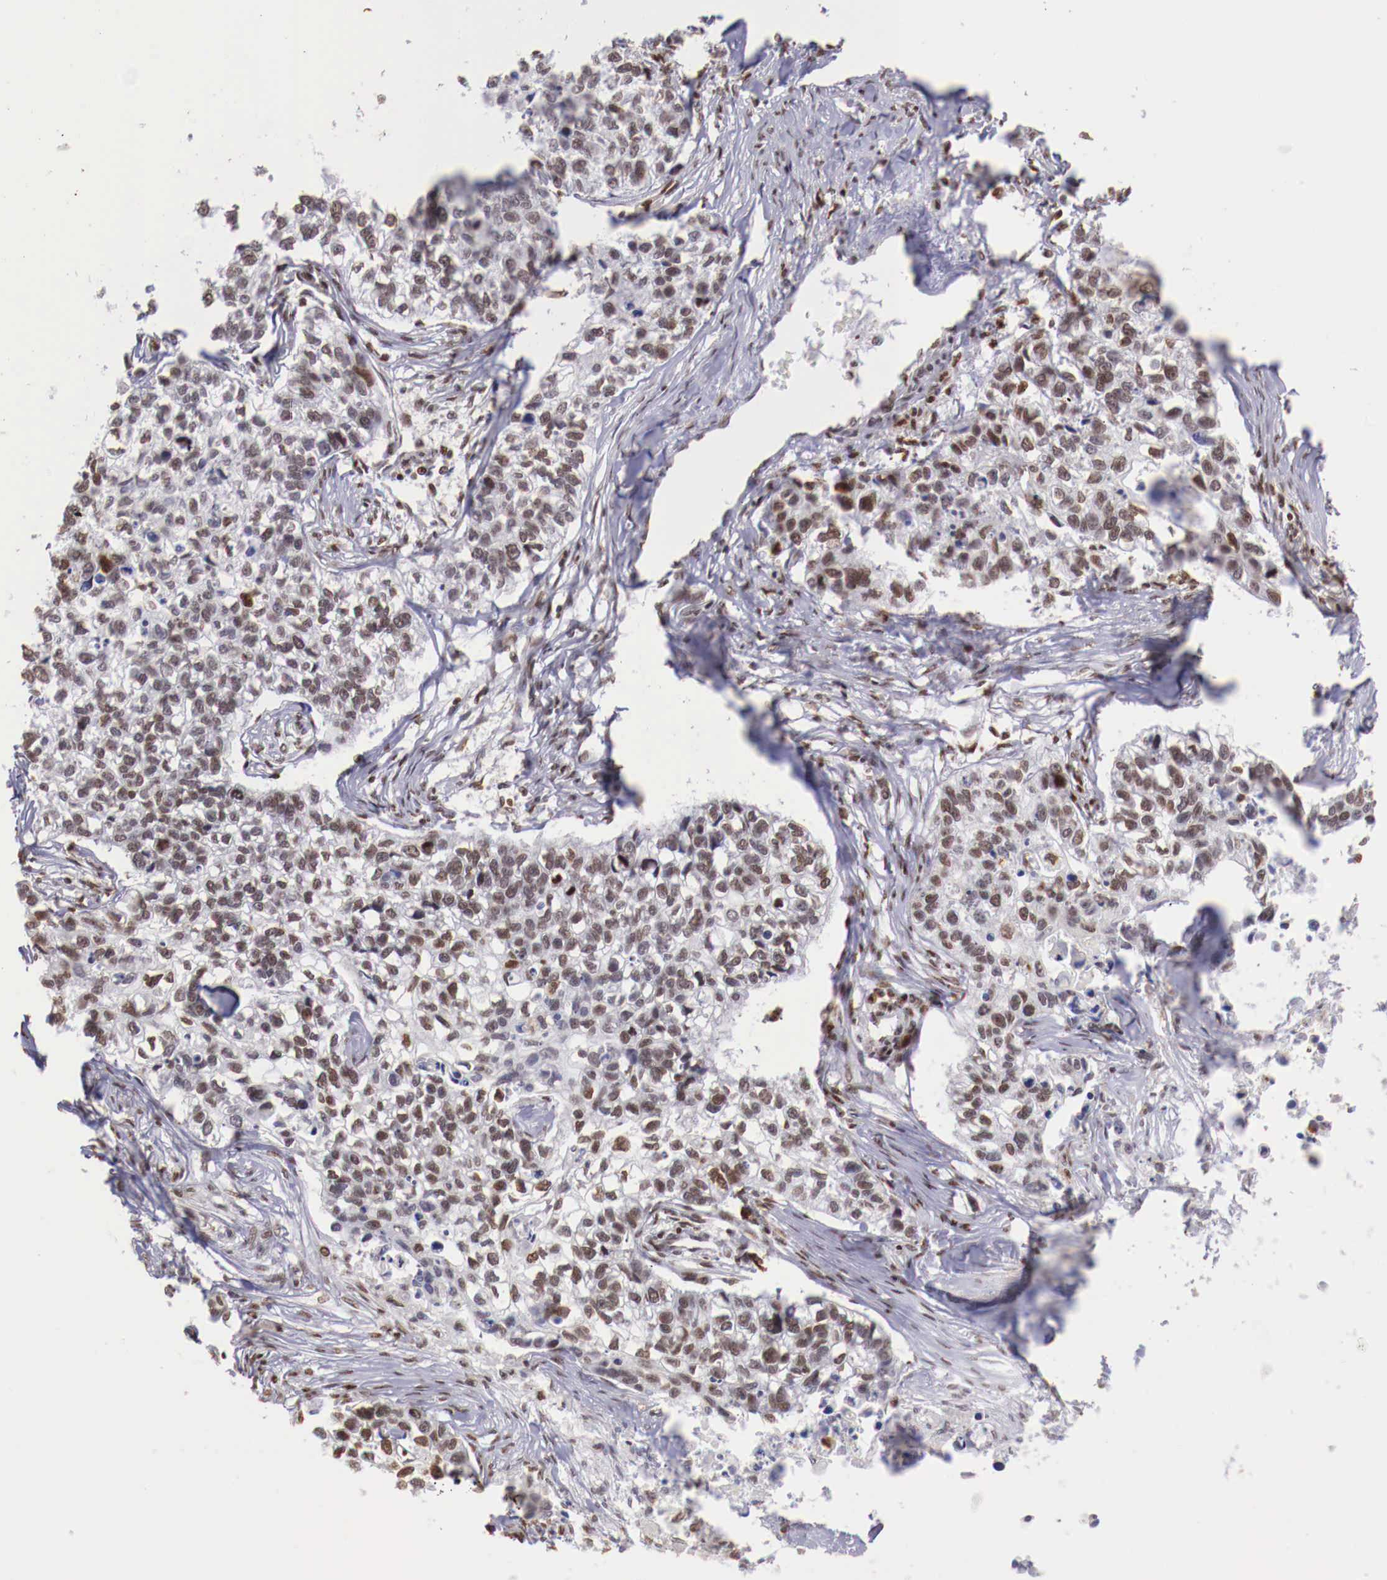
{"staining": {"intensity": "moderate", "quantity": ">75%", "location": "nuclear"}, "tissue": "lung cancer", "cell_type": "Tumor cells", "image_type": "cancer", "snomed": [{"axis": "morphology", "description": "Squamous cell carcinoma, NOS"}, {"axis": "topography", "description": "Lymph node"}, {"axis": "topography", "description": "Lung"}], "caption": "Tumor cells display medium levels of moderate nuclear positivity in about >75% of cells in human squamous cell carcinoma (lung).", "gene": "MAX", "patient": {"sex": "male", "age": 74}}